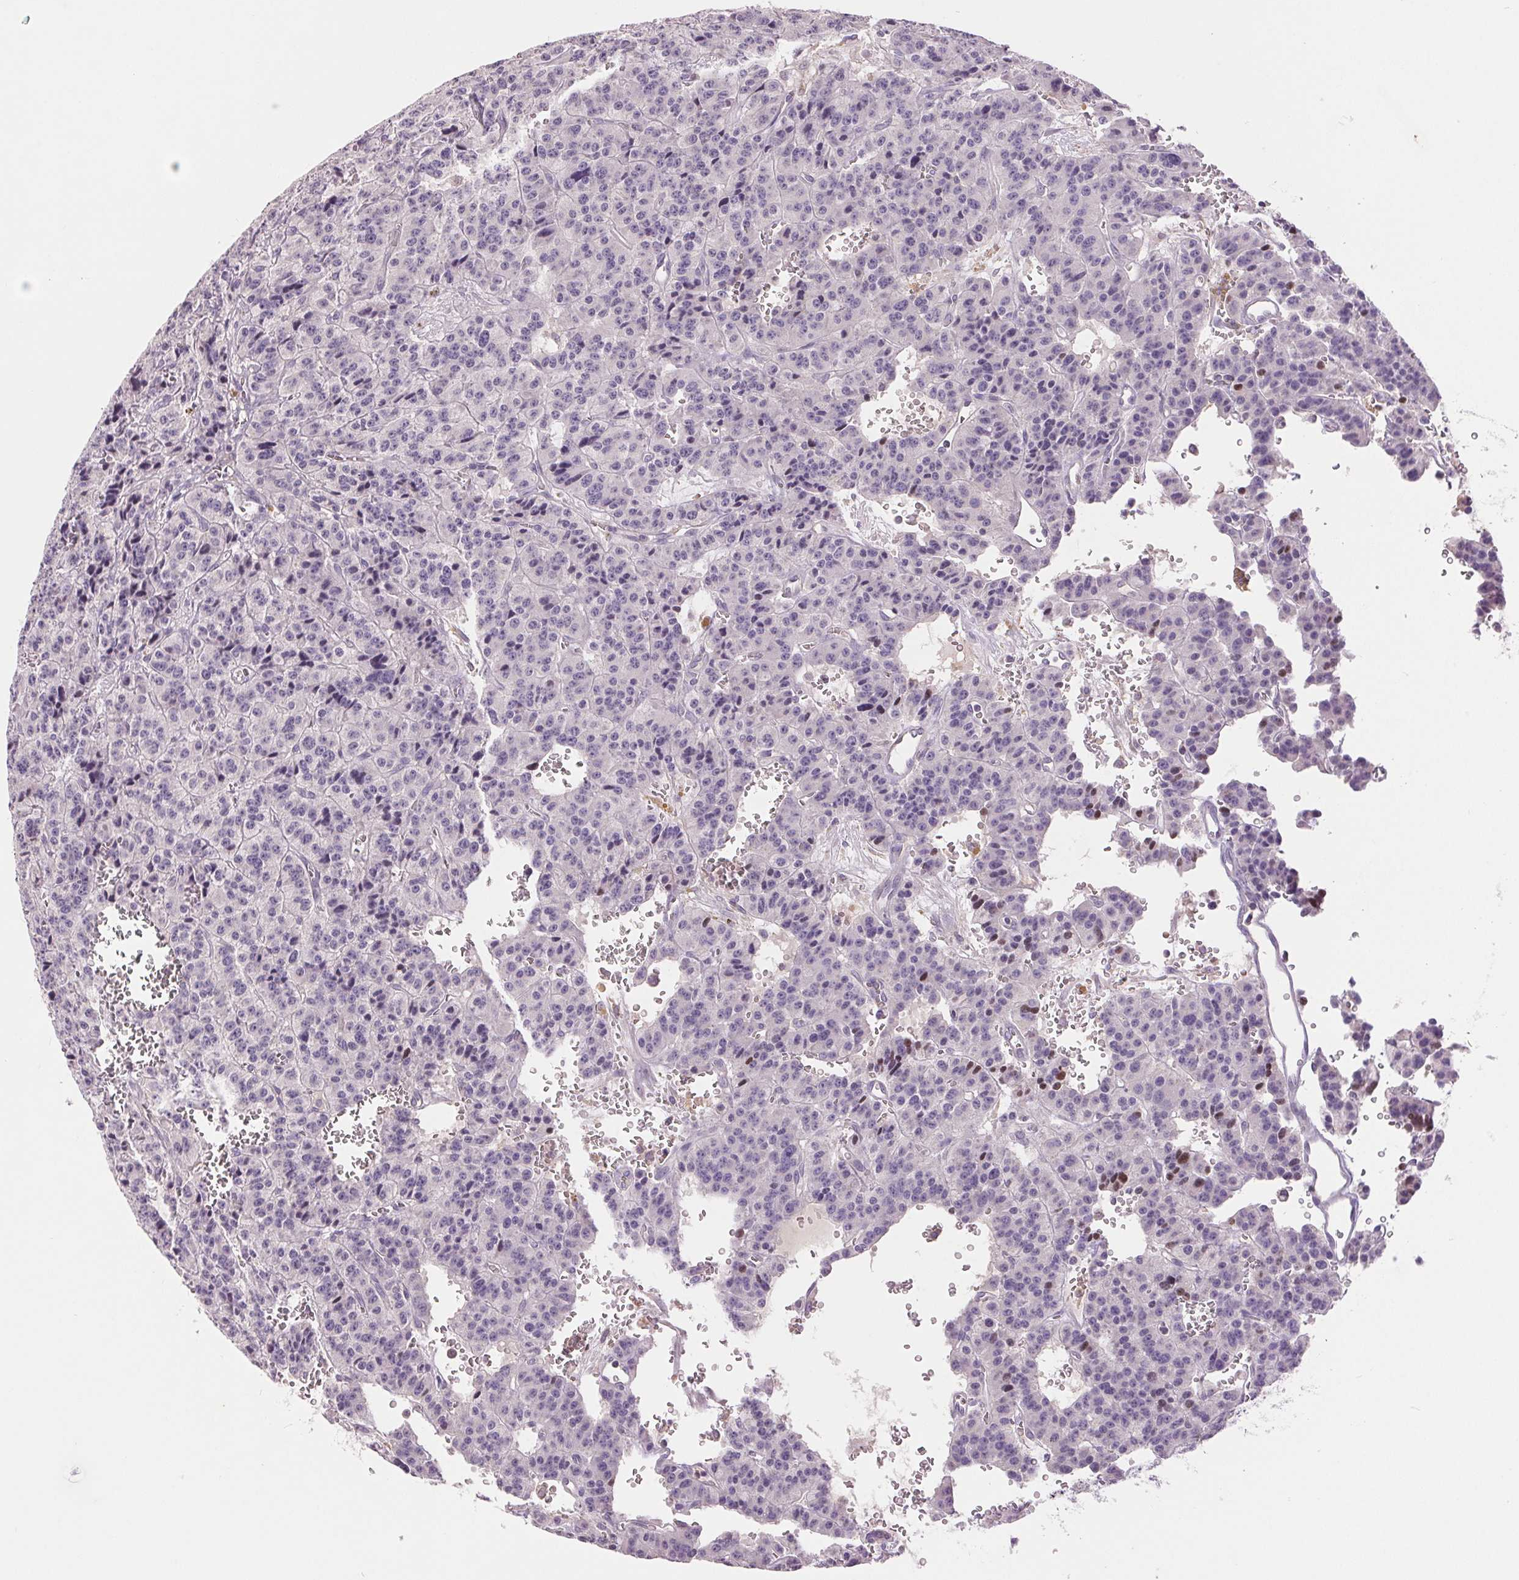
{"staining": {"intensity": "negative", "quantity": "none", "location": "none"}, "tissue": "carcinoid", "cell_type": "Tumor cells", "image_type": "cancer", "snomed": [{"axis": "morphology", "description": "Carcinoid, malignant, NOS"}, {"axis": "topography", "description": "Lung"}], "caption": "Immunohistochemical staining of human malignant carcinoid demonstrates no significant positivity in tumor cells.", "gene": "FXYD4", "patient": {"sex": "female", "age": 71}}